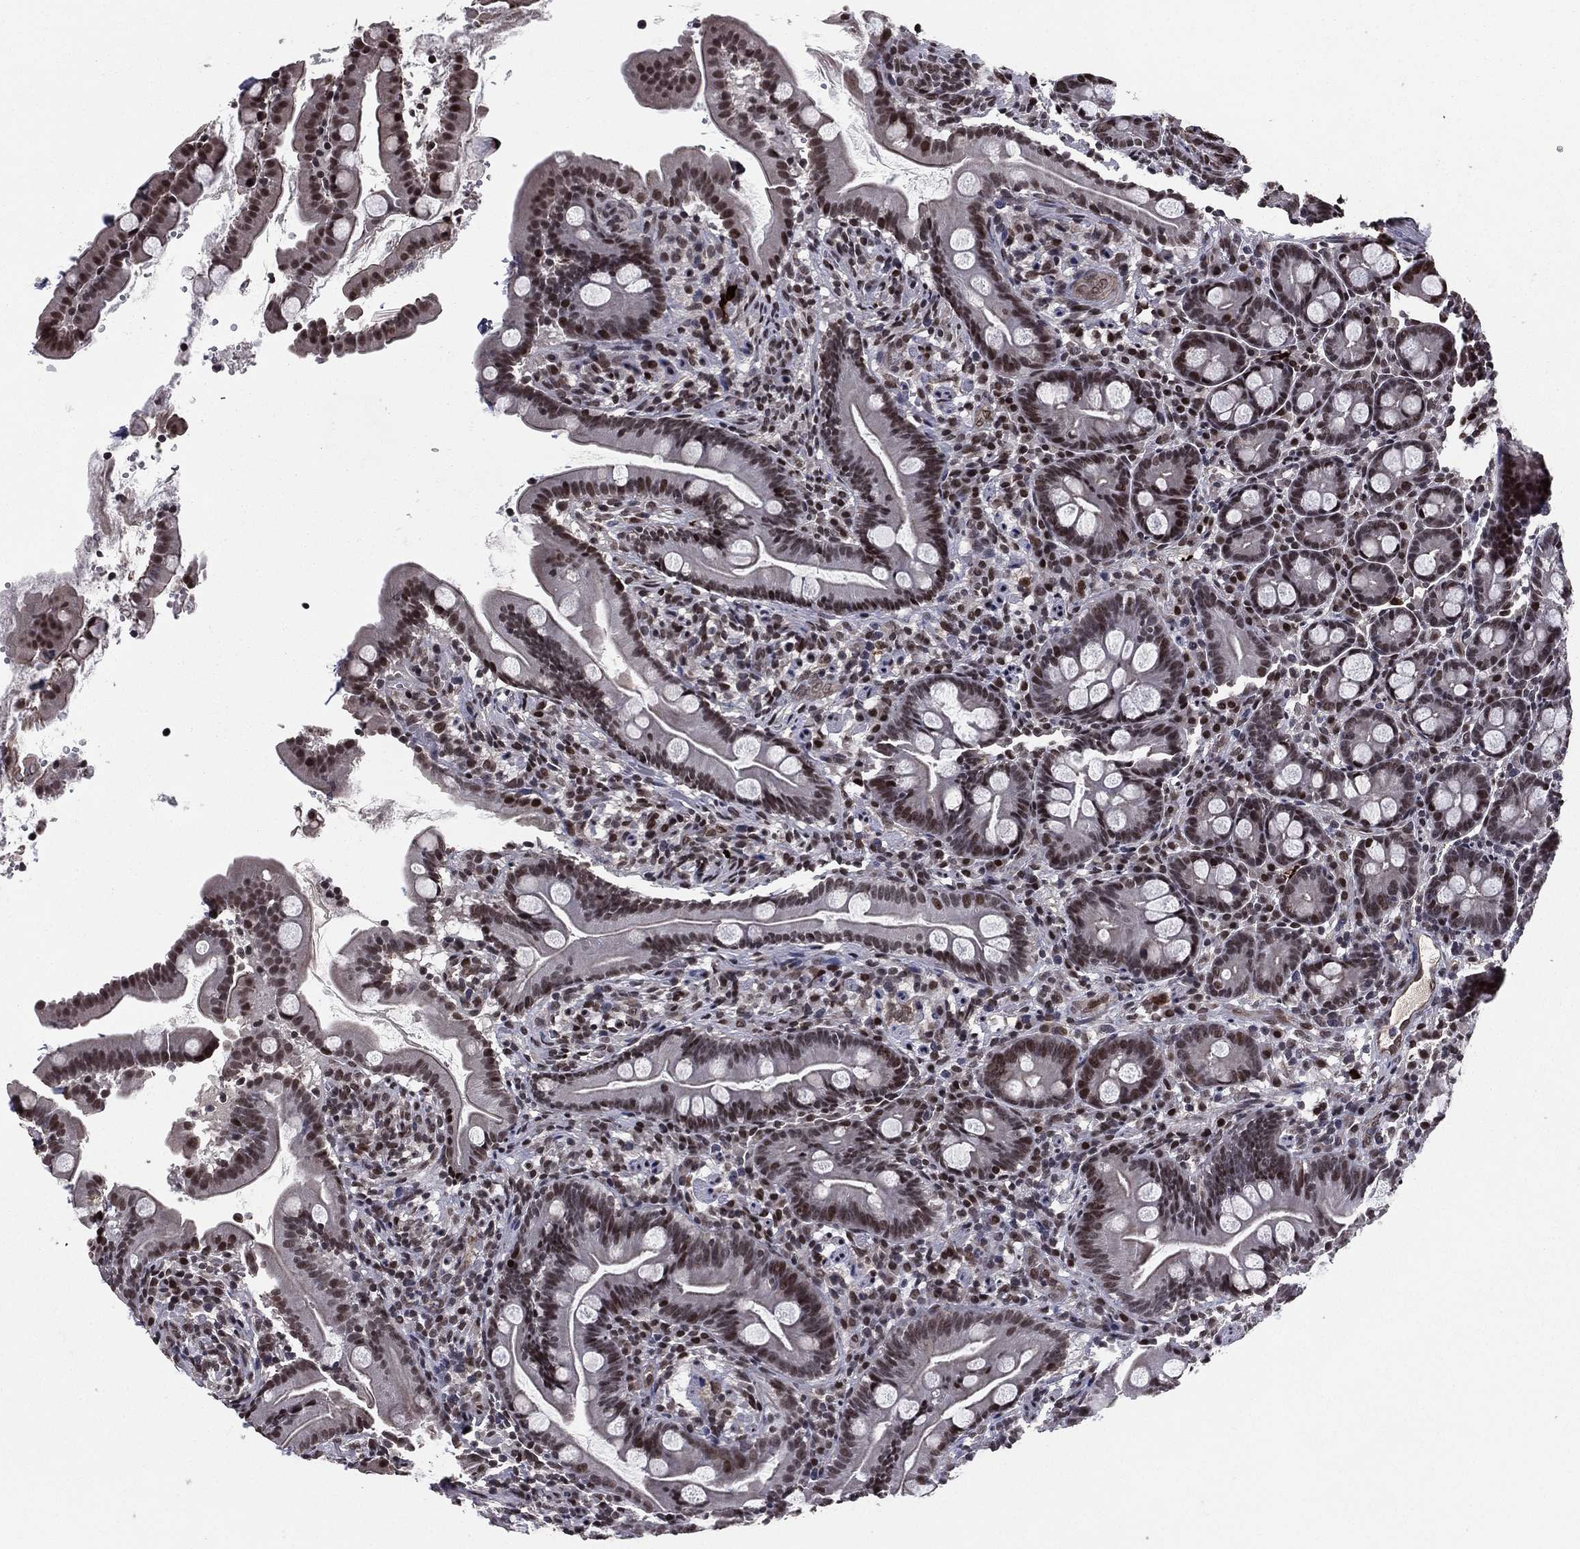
{"staining": {"intensity": "moderate", "quantity": "25%-75%", "location": "nuclear"}, "tissue": "small intestine", "cell_type": "Glandular cells", "image_type": "normal", "snomed": [{"axis": "morphology", "description": "Normal tissue, NOS"}, {"axis": "topography", "description": "Small intestine"}], "caption": "Protein expression analysis of unremarkable small intestine displays moderate nuclear positivity in approximately 25%-75% of glandular cells. The protein of interest is stained brown, and the nuclei are stained in blue (DAB IHC with brightfield microscopy, high magnification).", "gene": "RARB", "patient": {"sex": "female", "age": 44}}